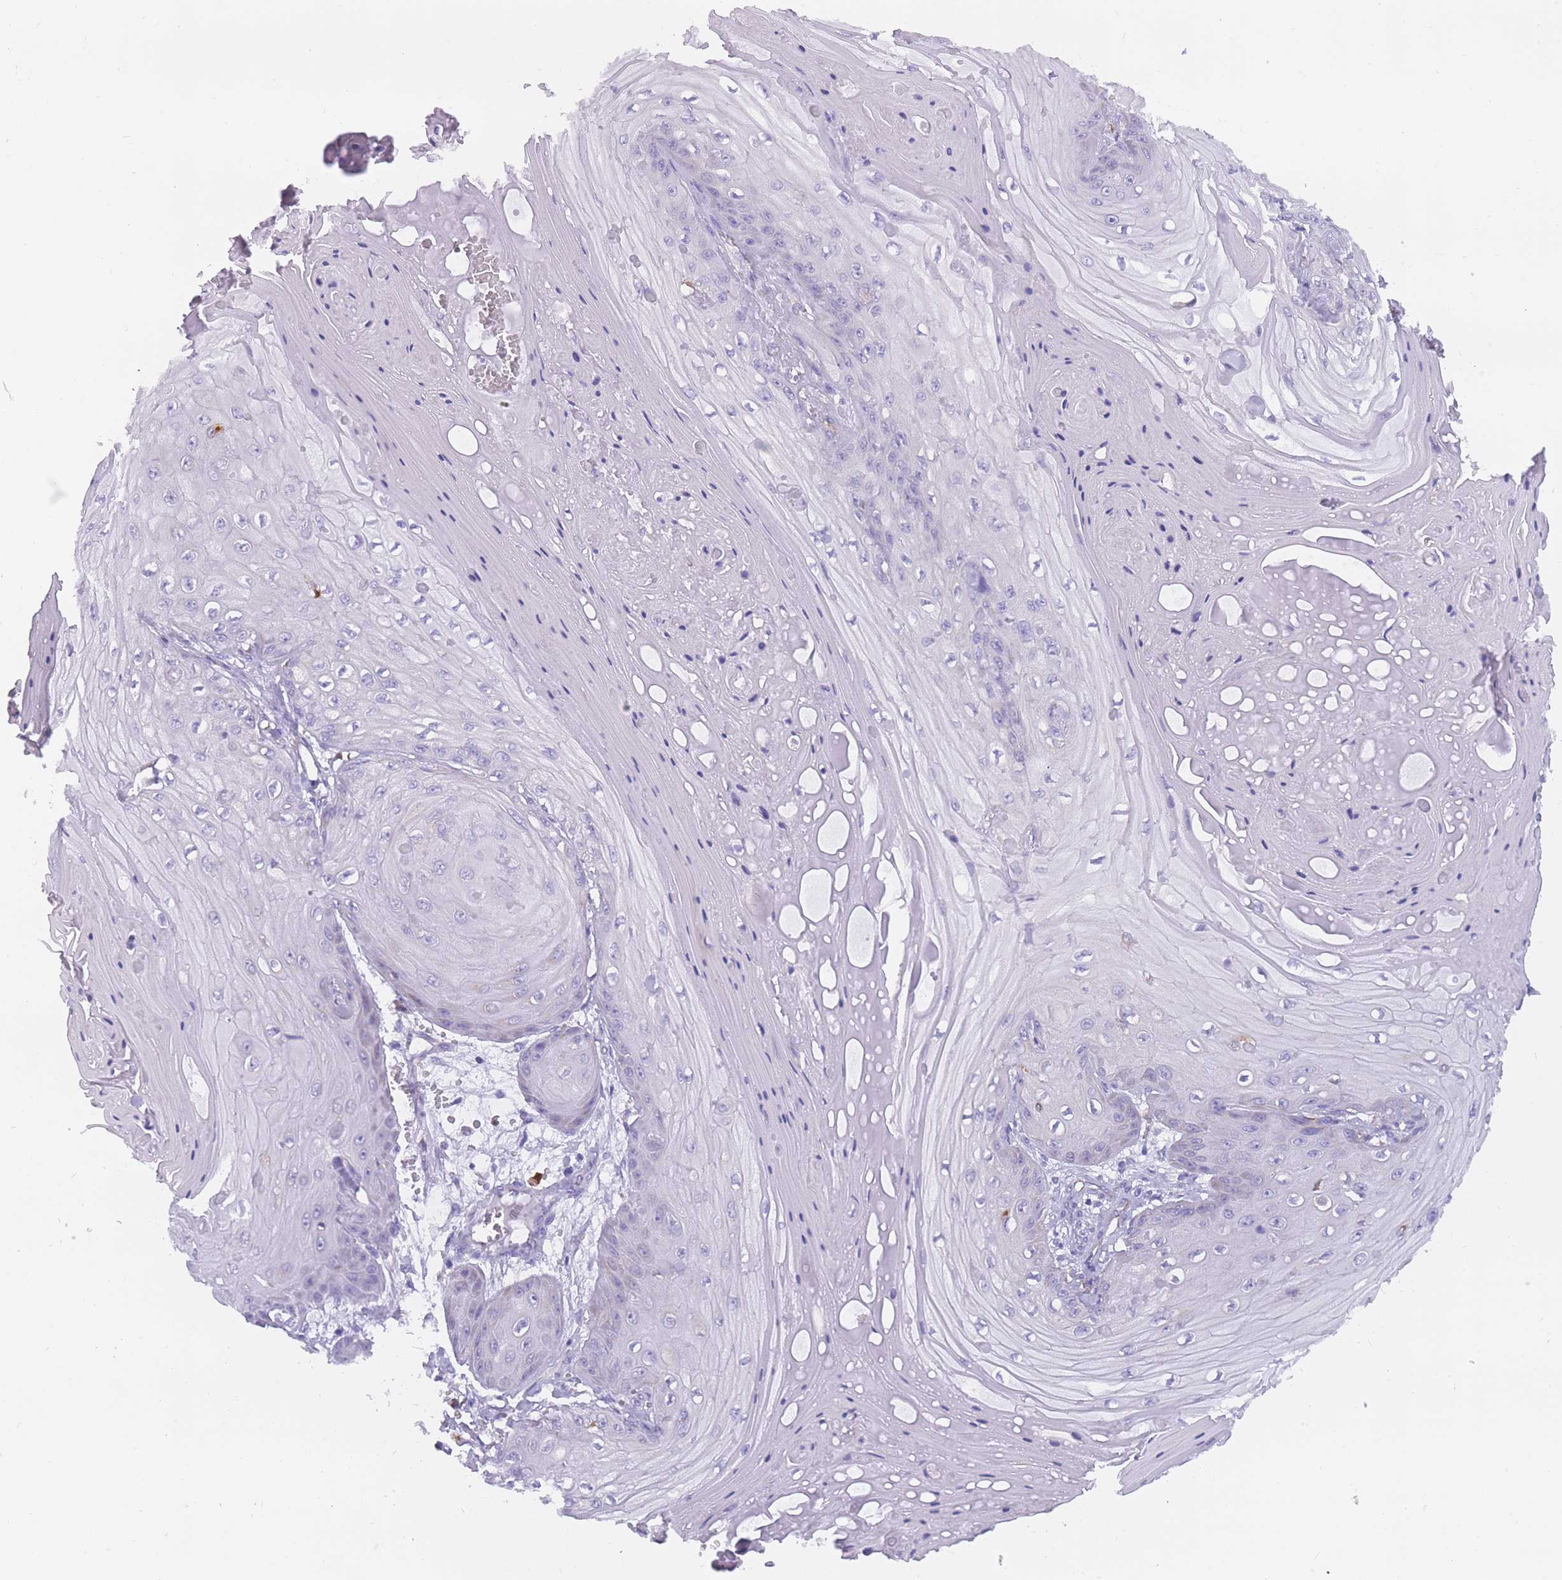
{"staining": {"intensity": "negative", "quantity": "none", "location": "none"}, "tissue": "skin cancer", "cell_type": "Tumor cells", "image_type": "cancer", "snomed": [{"axis": "morphology", "description": "Squamous cell carcinoma, NOS"}, {"axis": "topography", "description": "Skin"}], "caption": "Immunohistochemistry photomicrograph of neoplastic tissue: human skin cancer stained with DAB exhibits no significant protein positivity in tumor cells.", "gene": "ZNF662", "patient": {"sex": "male", "age": 74}}